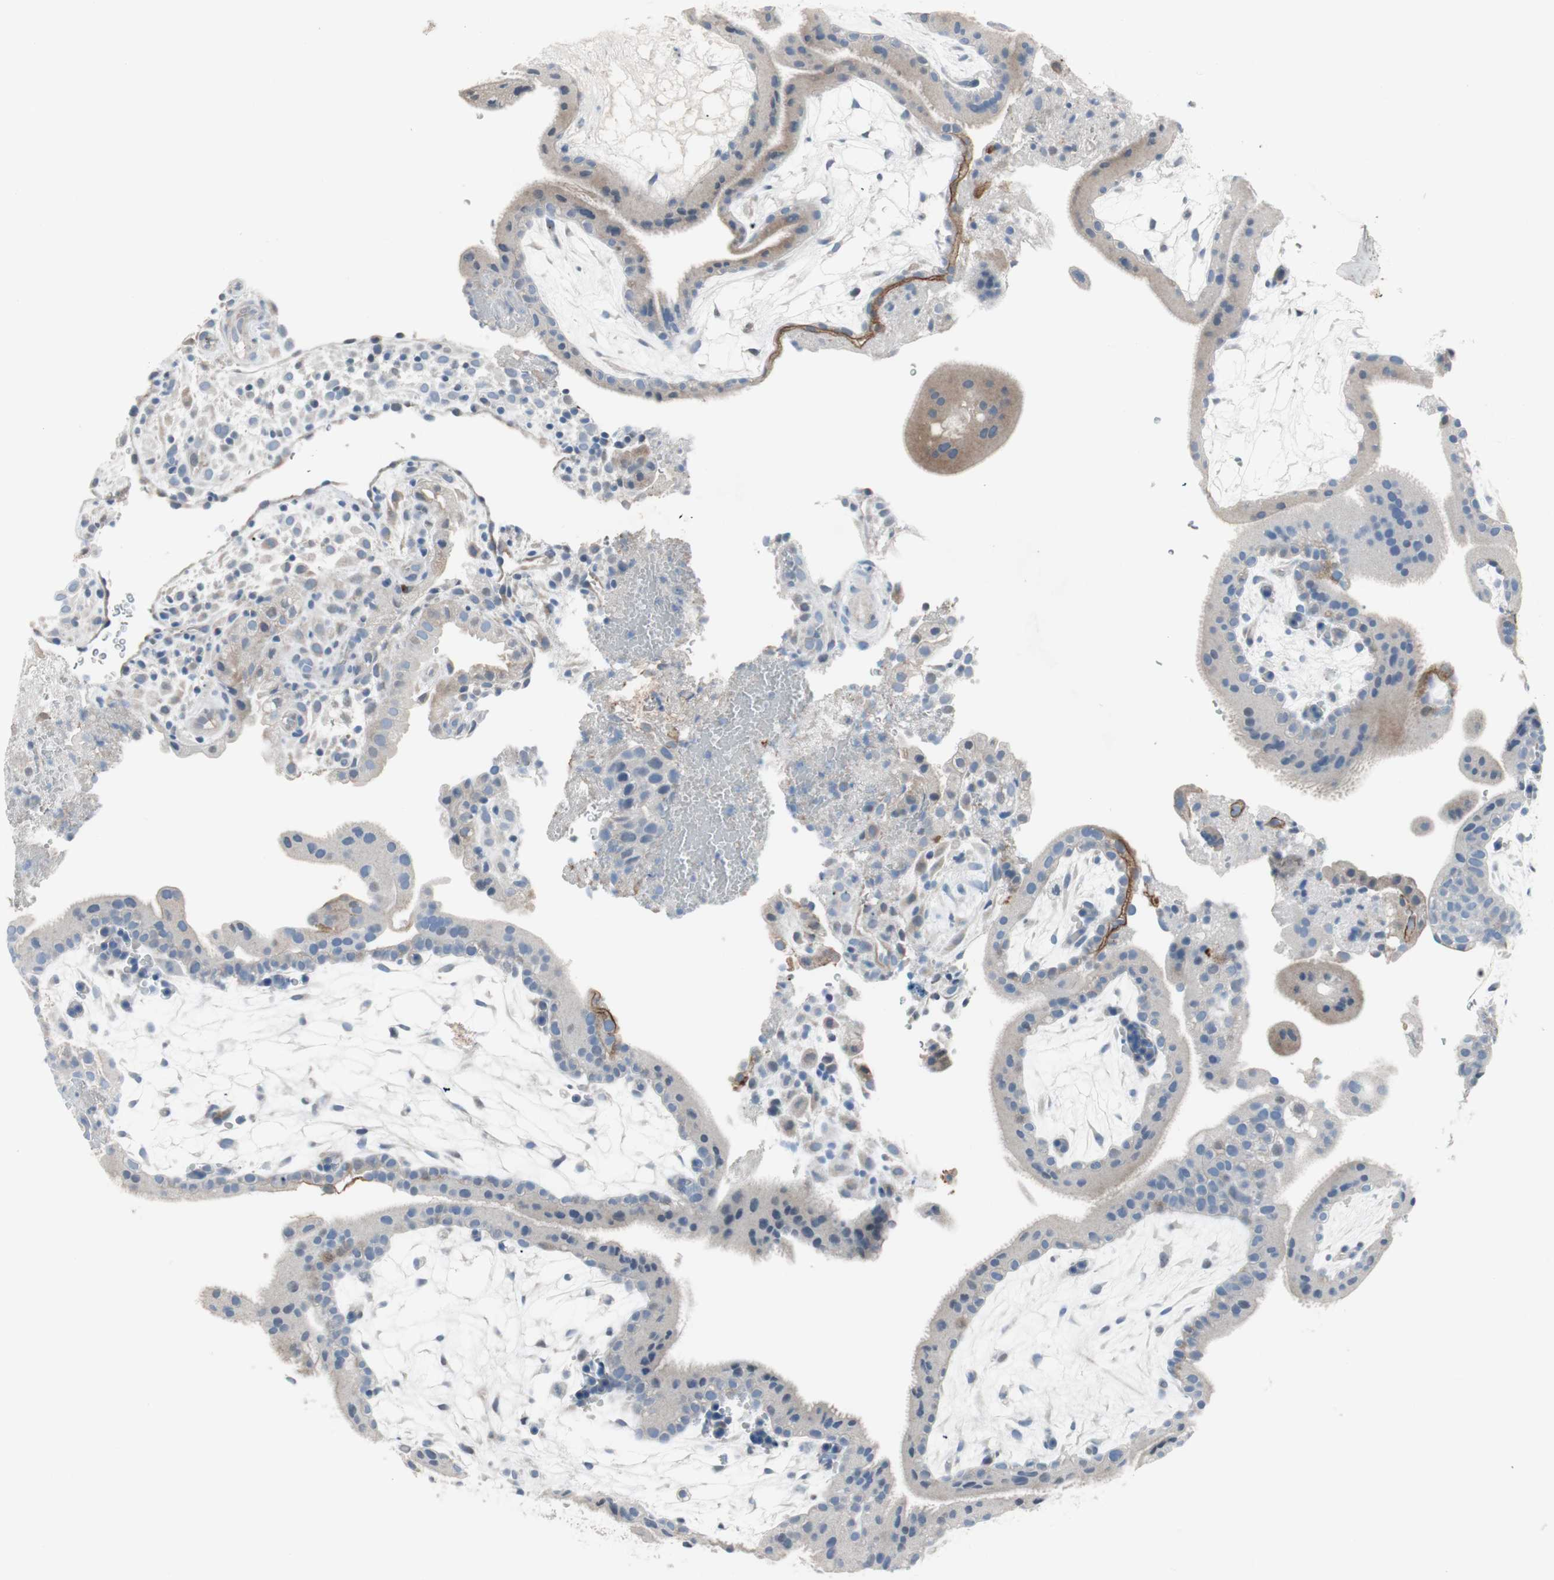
{"staining": {"intensity": "negative", "quantity": "none", "location": "none"}, "tissue": "placenta", "cell_type": "Decidual cells", "image_type": "normal", "snomed": [{"axis": "morphology", "description": "Normal tissue, NOS"}, {"axis": "topography", "description": "Placenta"}], "caption": "The immunohistochemistry histopathology image has no significant positivity in decidual cells of placenta.", "gene": "PIGR", "patient": {"sex": "female", "age": 19}}